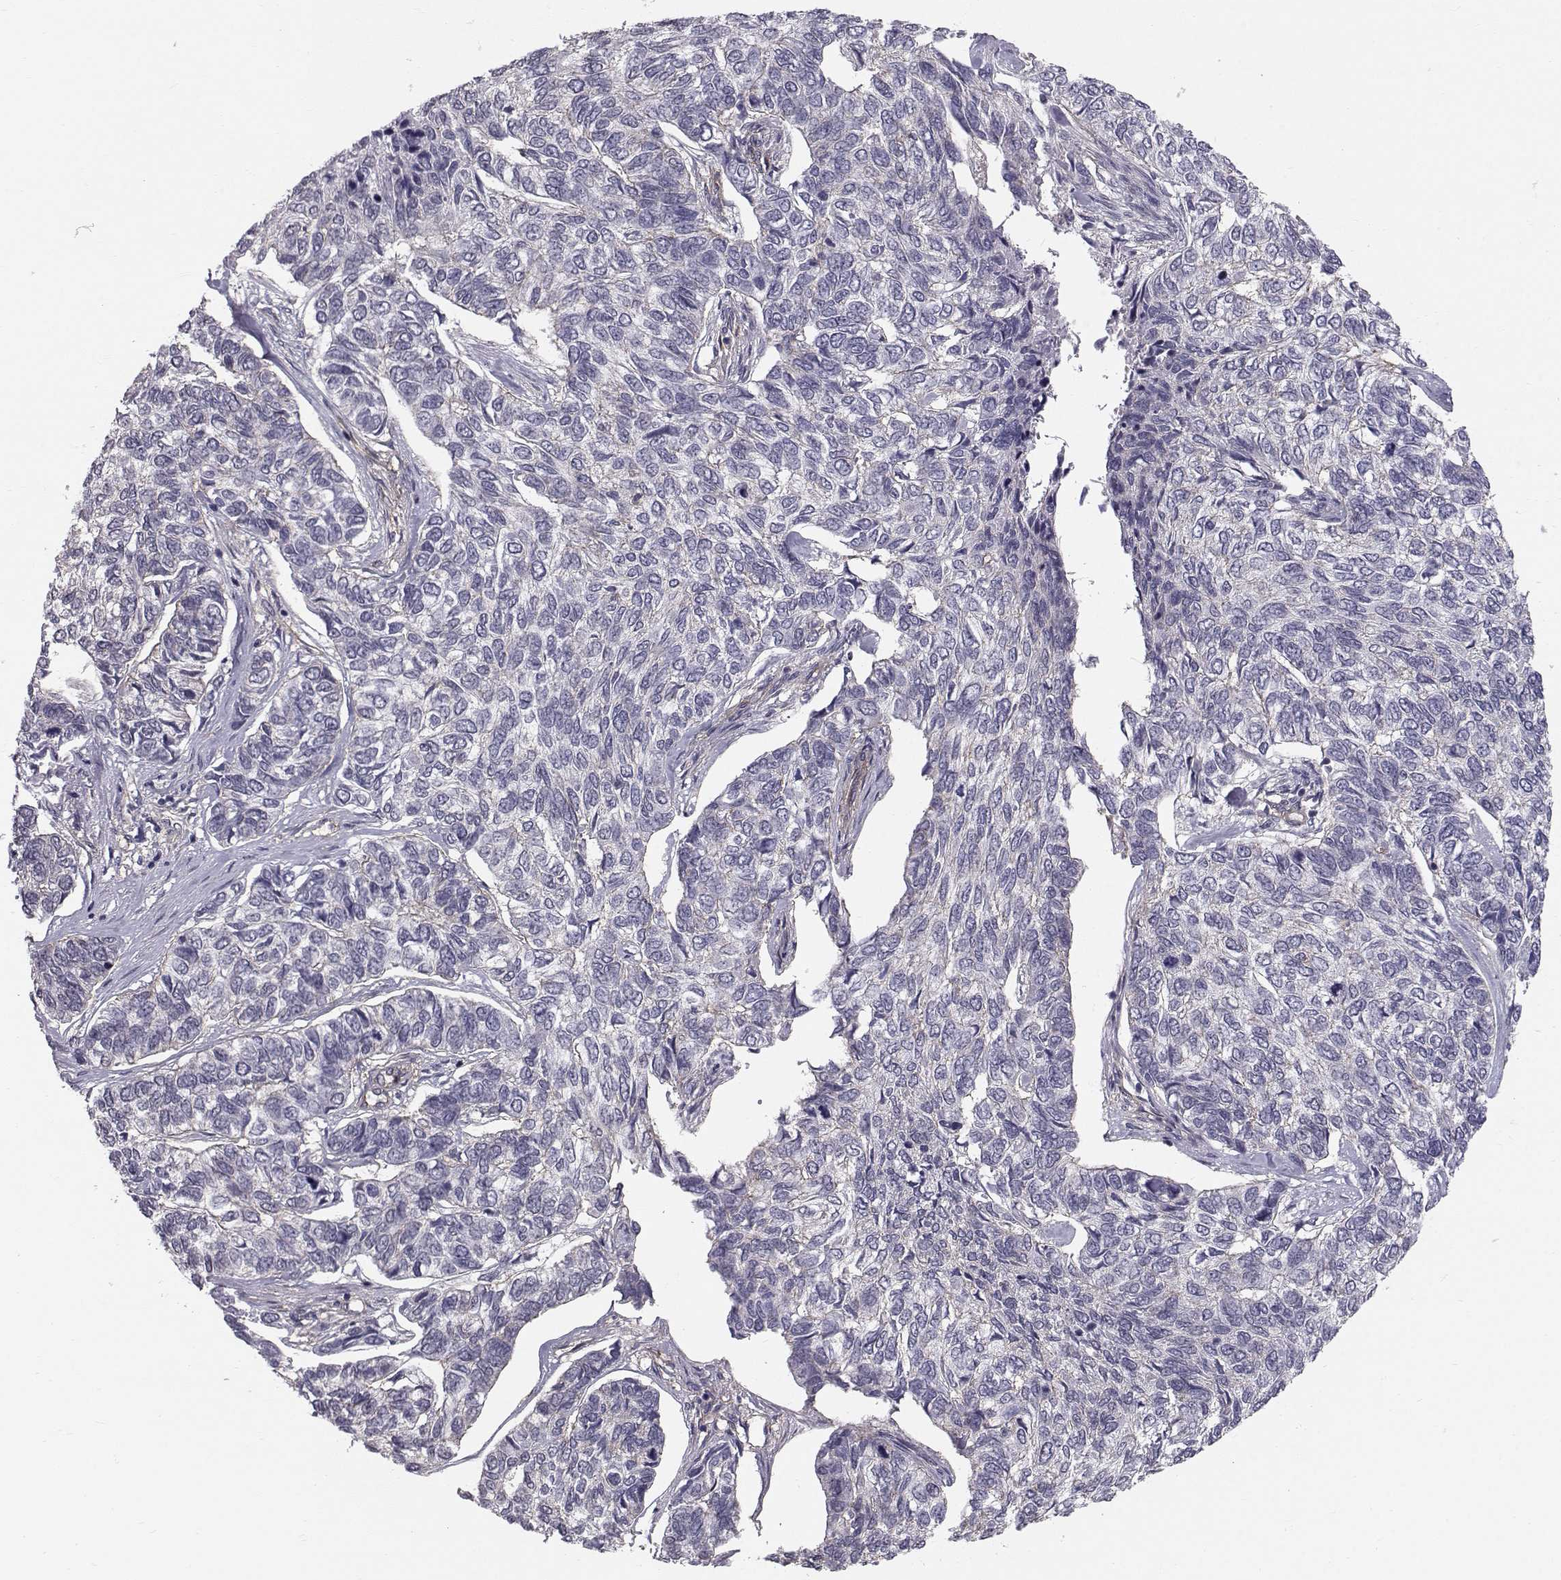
{"staining": {"intensity": "negative", "quantity": "none", "location": "none"}, "tissue": "skin cancer", "cell_type": "Tumor cells", "image_type": "cancer", "snomed": [{"axis": "morphology", "description": "Basal cell carcinoma"}, {"axis": "topography", "description": "Skin"}], "caption": "Skin basal cell carcinoma was stained to show a protein in brown. There is no significant expression in tumor cells.", "gene": "SPDYE4", "patient": {"sex": "female", "age": 65}}